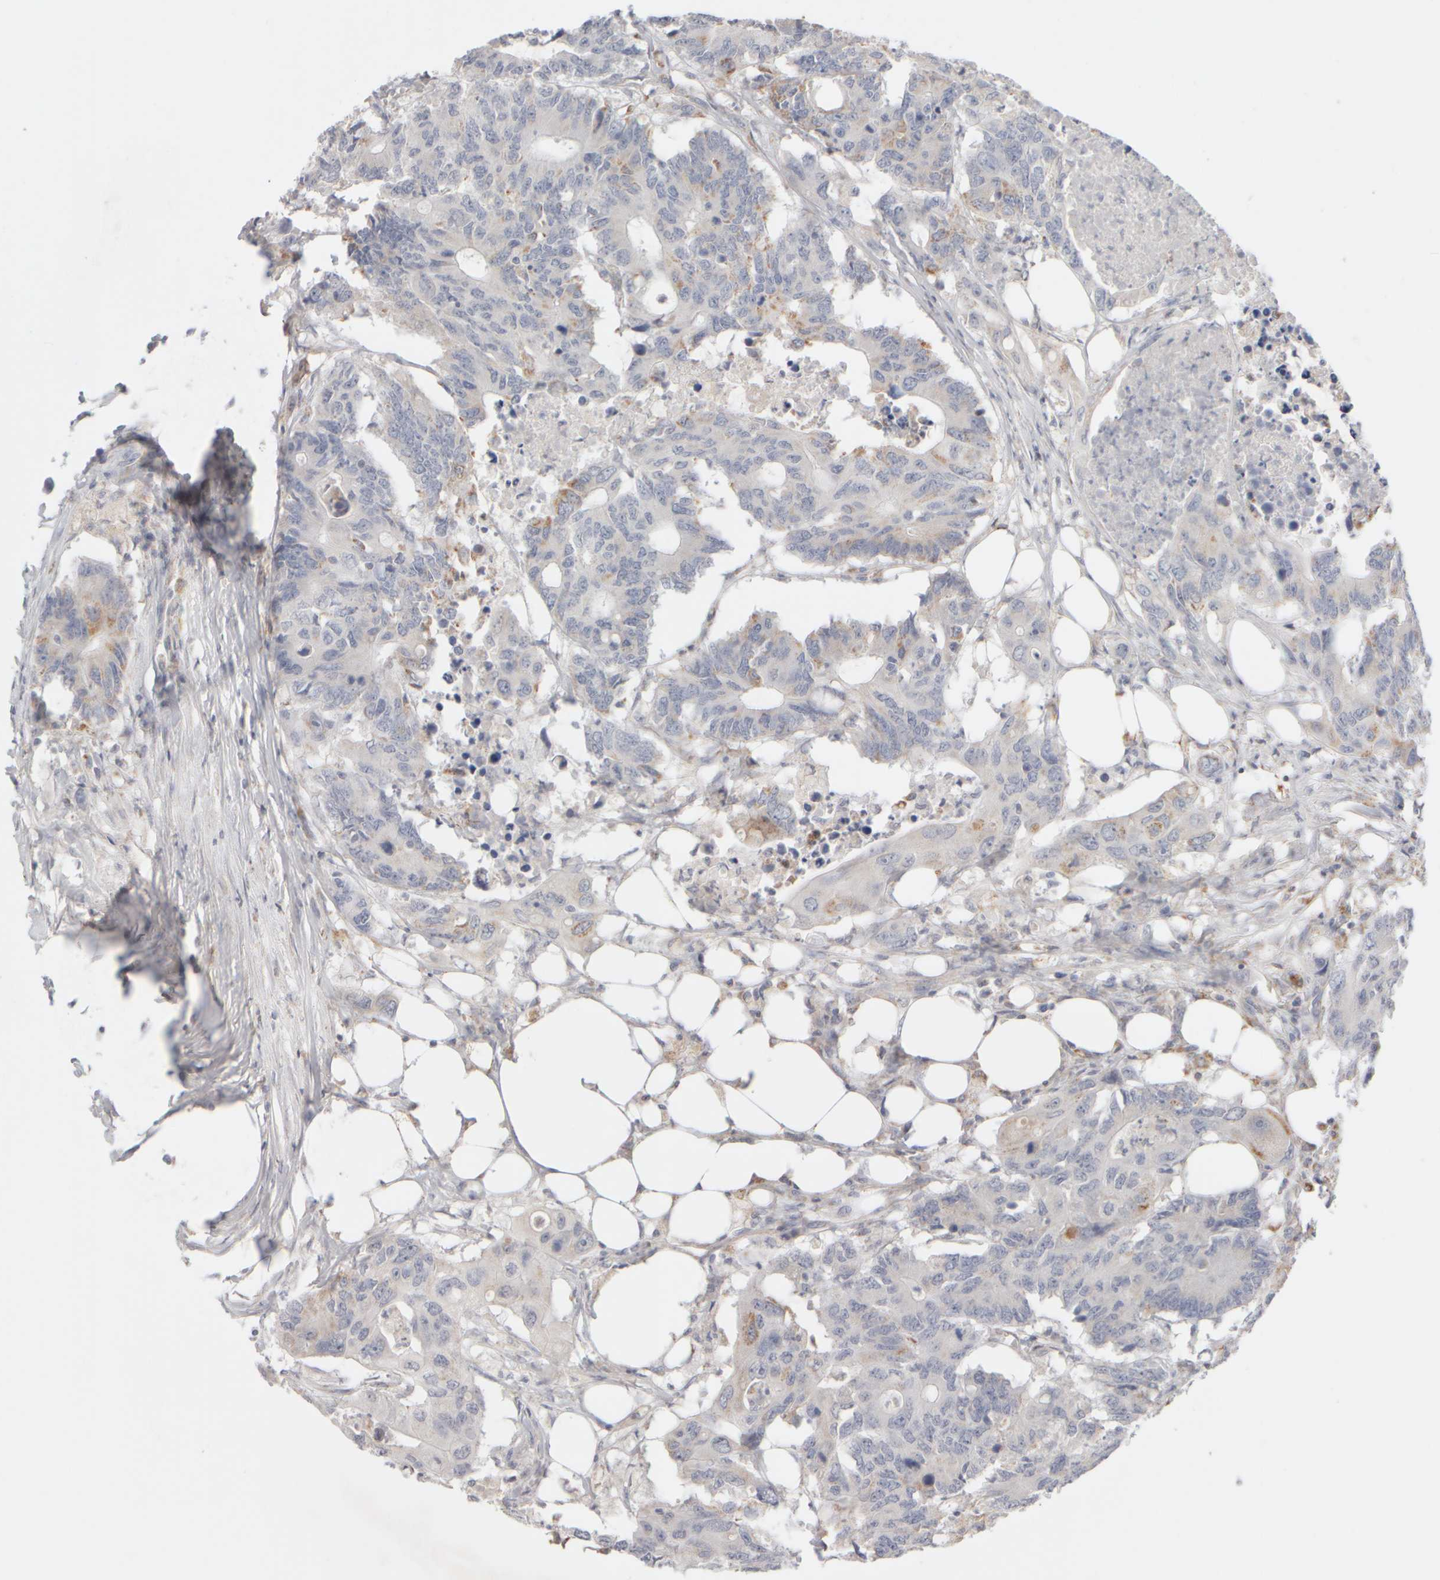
{"staining": {"intensity": "moderate", "quantity": "<25%", "location": "cytoplasmic/membranous"}, "tissue": "colorectal cancer", "cell_type": "Tumor cells", "image_type": "cancer", "snomed": [{"axis": "morphology", "description": "Adenocarcinoma, NOS"}, {"axis": "topography", "description": "Colon"}], "caption": "Colorectal cancer stained for a protein (brown) demonstrates moderate cytoplasmic/membranous positive positivity in approximately <25% of tumor cells.", "gene": "ZNF112", "patient": {"sex": "male", "age": 71}}